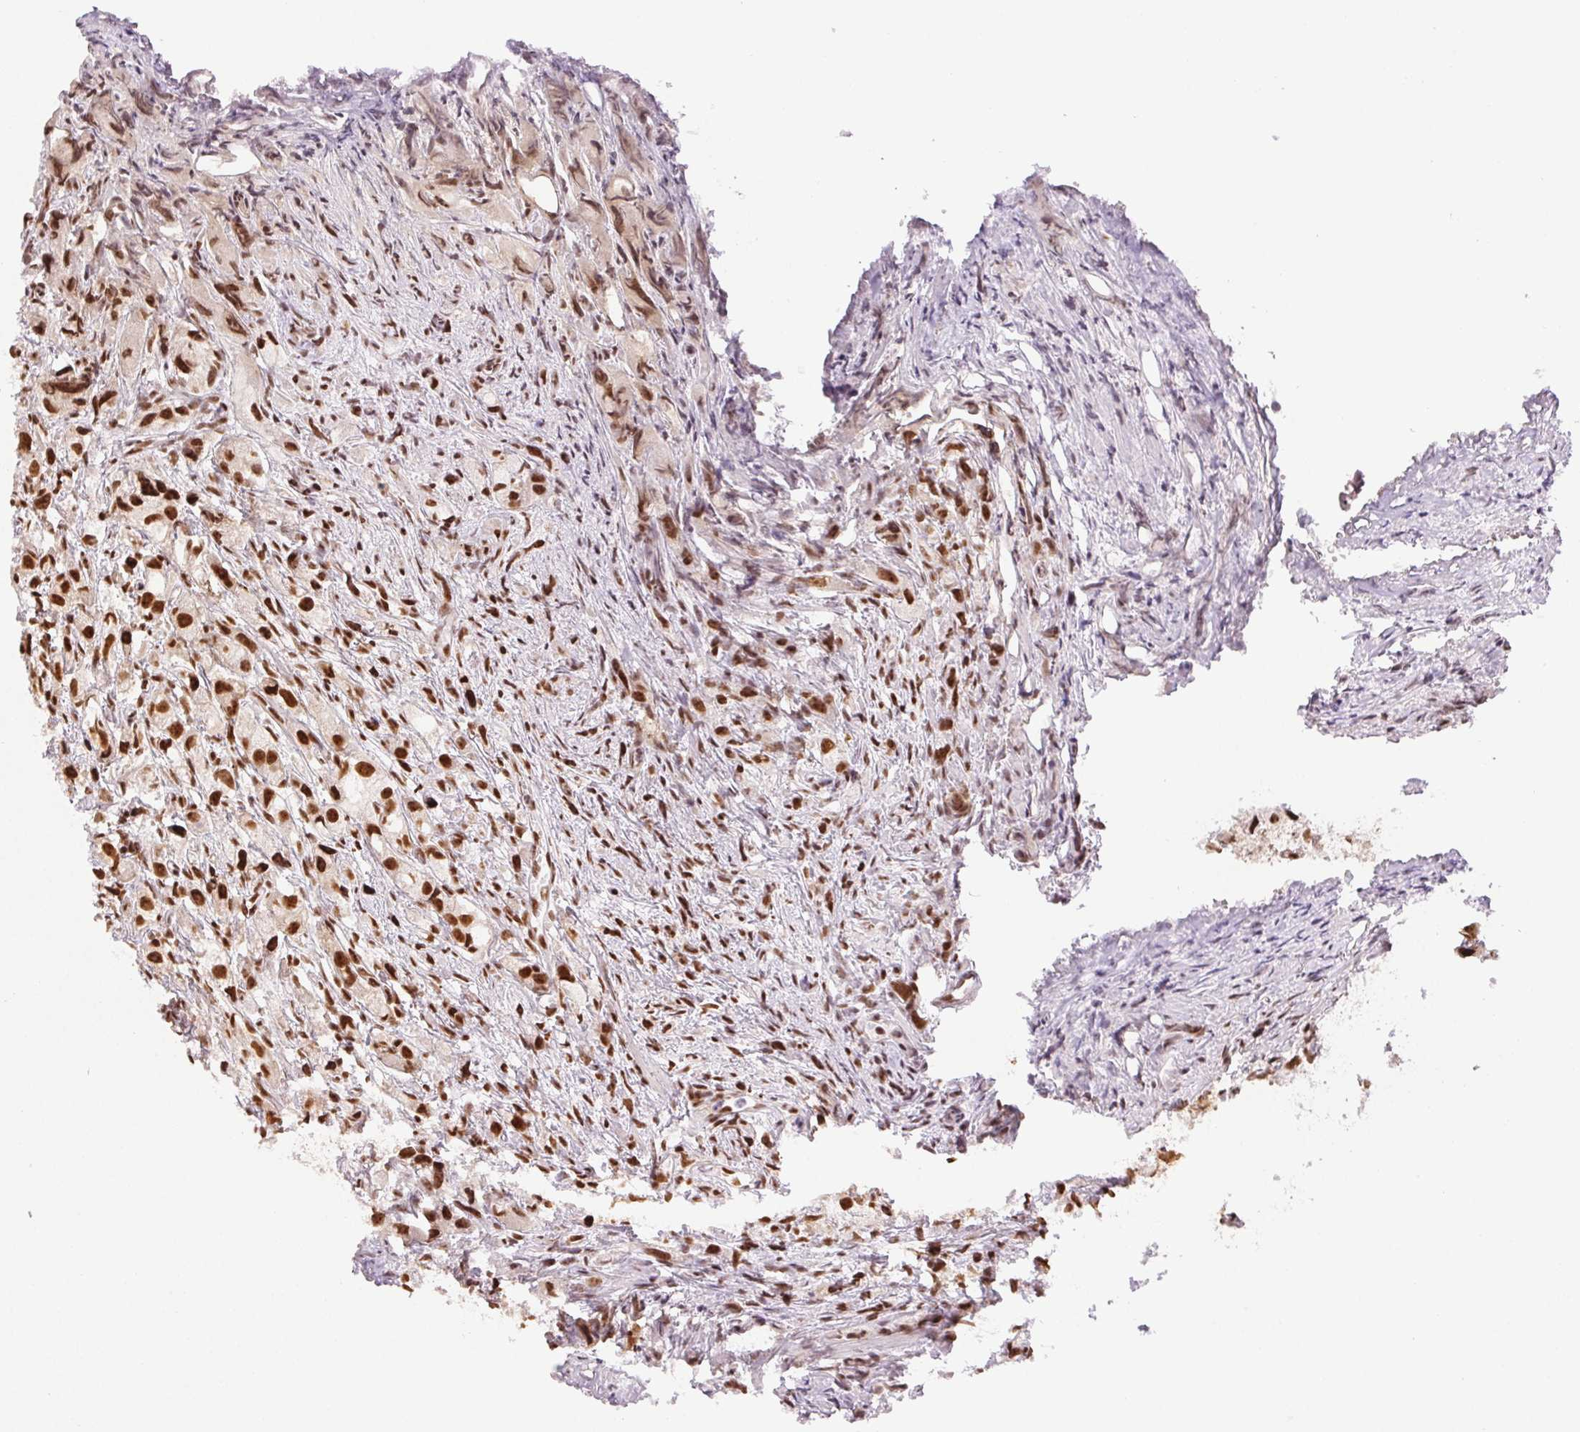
{"staining": {"intensity": "strong", "quantity": ">75%", "location": "nuclear"}, "tissue": "prostate cancer", "cell_type": "Tumor cells", "image_type": "cancer", "snomed": [{"axis": "morphology", "description": "Adenocarcinoma, High grade"}, {"axis": "topography", "description": "Prostate"}], "caption": "This image reveals immunohistochemistry (IHC) staining of human prostate adenocarcinoma (high-grade), with high strong nuclear expression in about >75% of tumor cells.", "gene": "IK", "patient": {"sex": "male", "age": 75}}